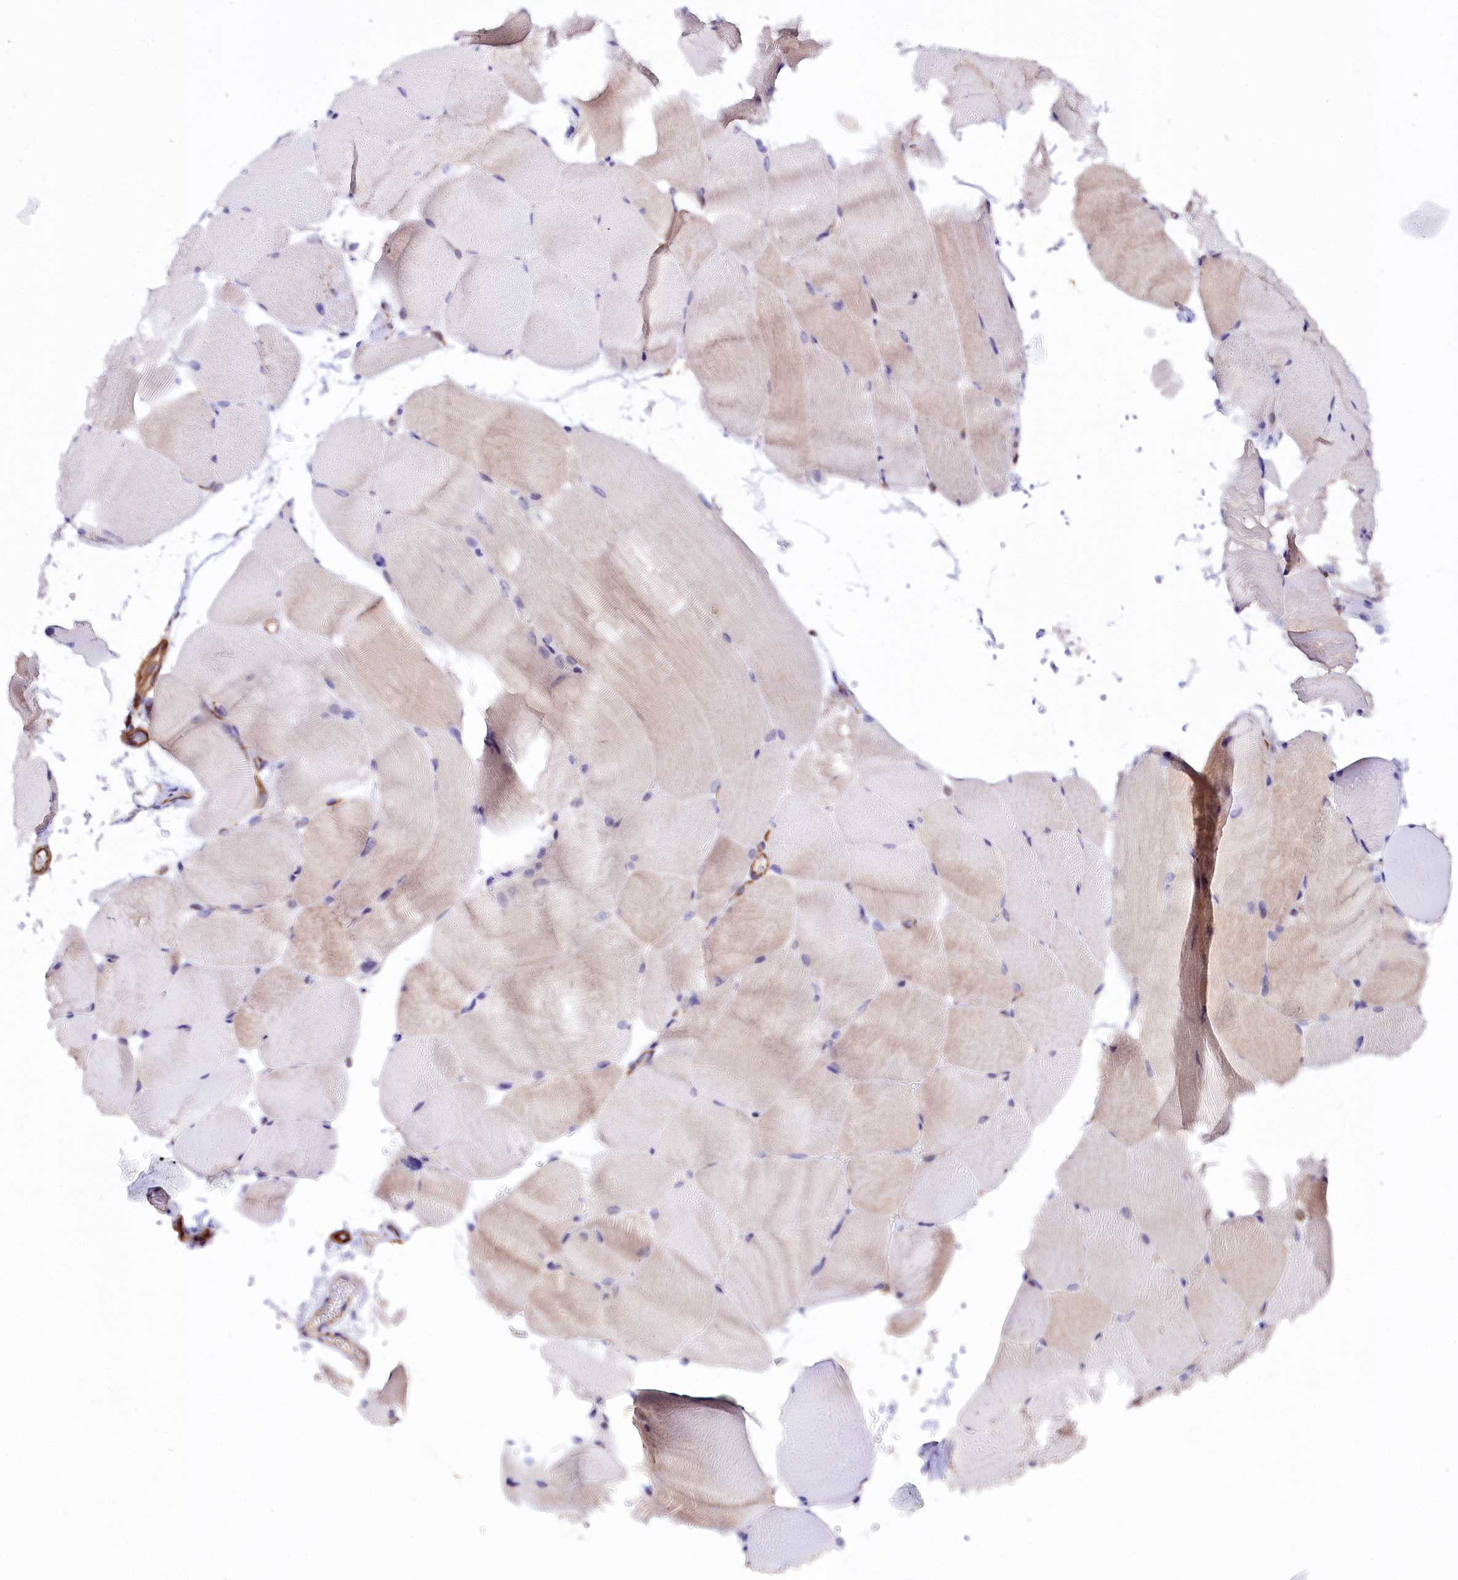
{"staining": {"intensity": "weak", "quantity": "25%-75%", "location": "cytoplasmic/membranous"}, "tissue": "skeletal muscle", "cell_type": "Myocytes", "image_type": "normal", "snomed": [{"axis": "morphology", "description": "Normal tissue, NOS"}, {"axis": "topography", "description": "Skeletal muscle"}, {"axis": "topography", "description": "Parathyroid gland"}], "caption": "This photomicrograph demonstrates immunohistochemistry staining of normal human skeletal muscle, with low weak cytoplasmic/membranous positivity in approximately 25%-75% of myocytes.", "gene": "TTC12", "patient": {"sex": "female", "age": 37}}